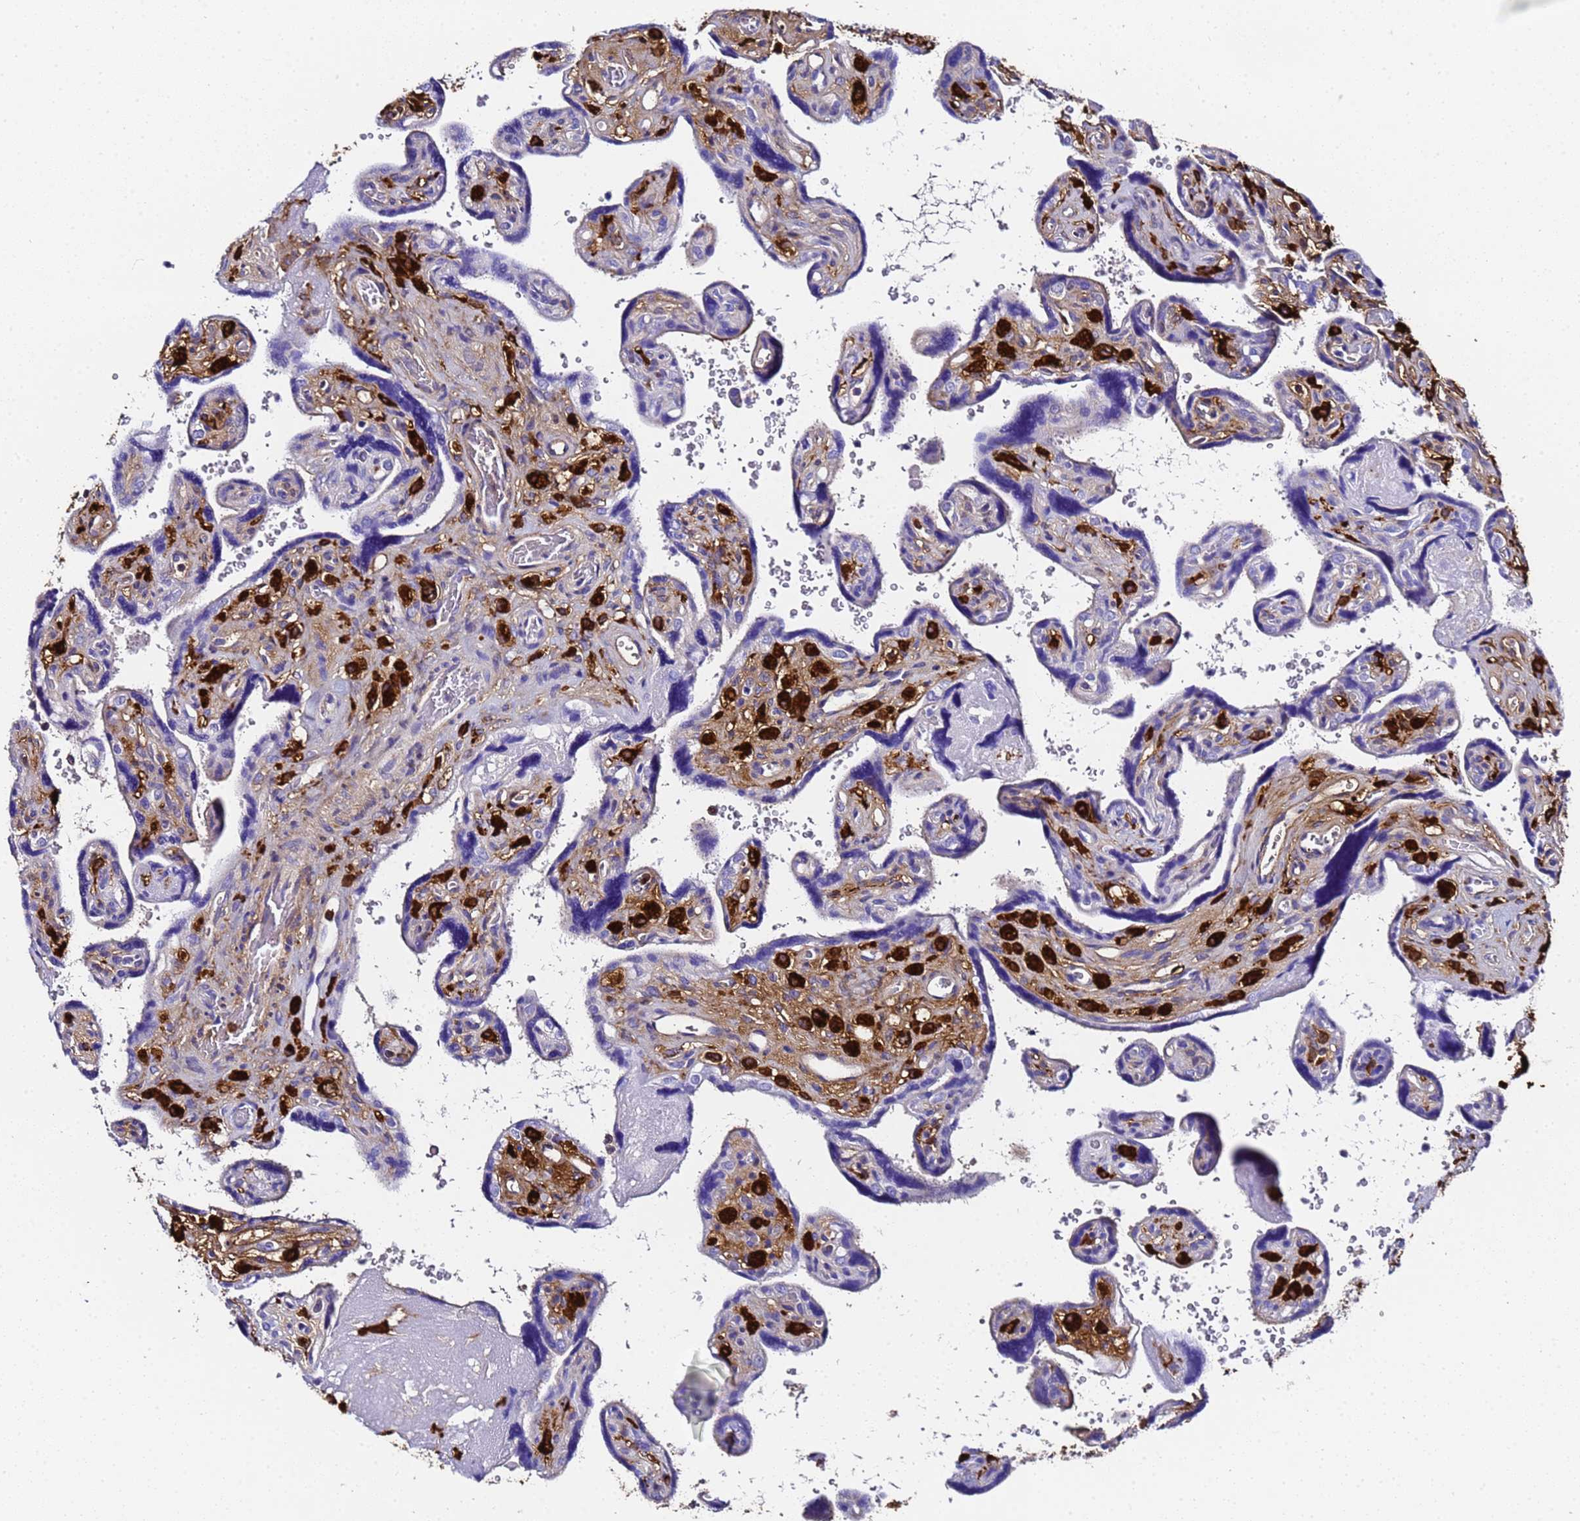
{"staining": {"intensity": "moderate", "quantity": "<25%", "location": "cytoplasmic/membranous"}, "tissue": "placenta", "cell_type": "Trophoblastic cells", "image_type": "normal", "snomed": [{"axis": "morphology", "description": "Normal tissue, NOS"}, {"axis": "topography", "description": "Placenta"}], "caption": "This is an image of immunohistochemistry (IHC) staining of unremarkable placenta, which shows moderate positivity in the cytoplasmic/membranous of trophoblastic cells.", "gene": "FTL", "patient": {"sex": "female", "age": 39}}